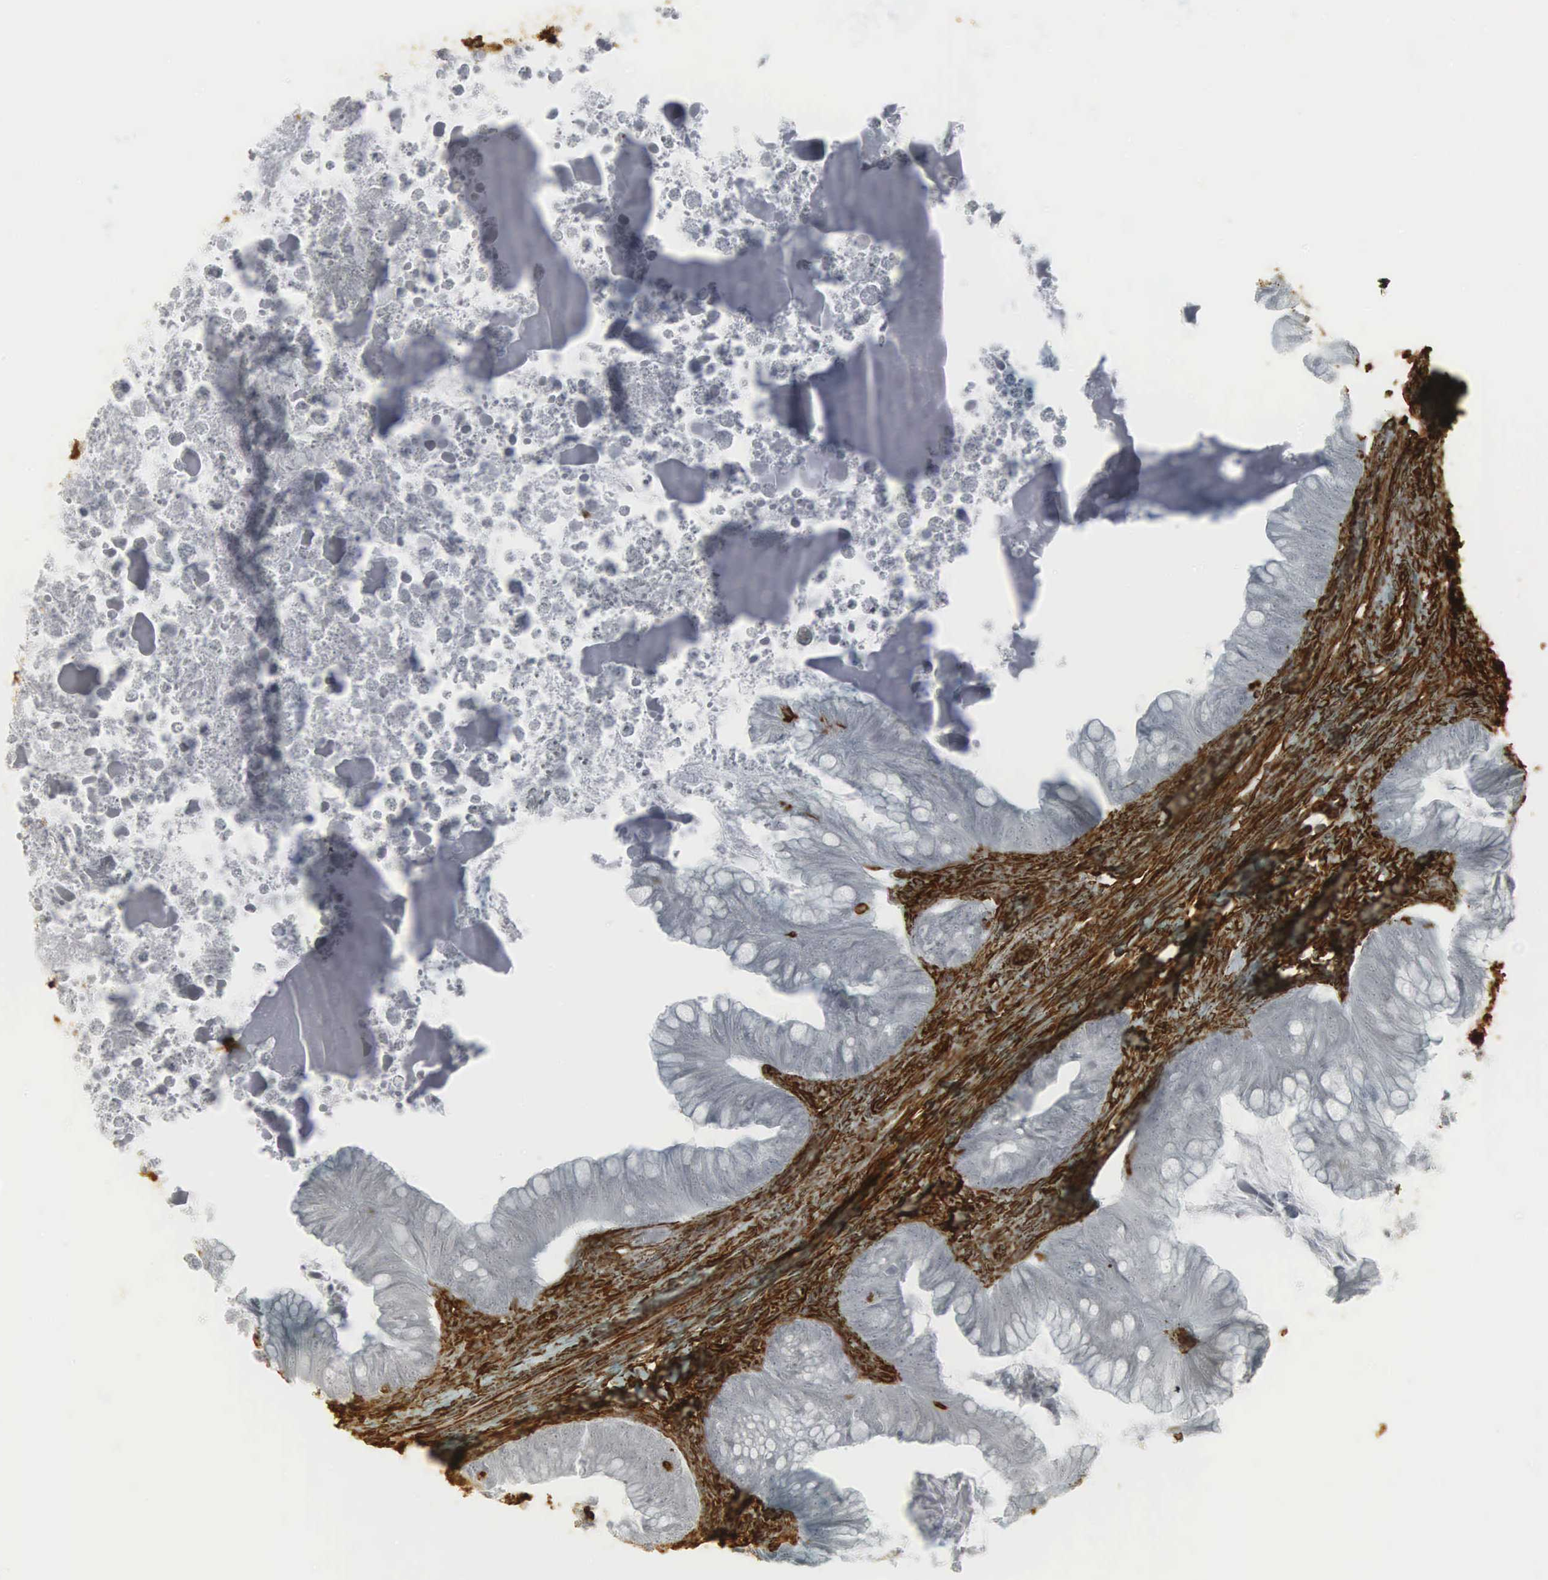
{"staining": {"intensity": "negative", "quantity": "none", "location": "none"}, "tissue": "ovarian cancer", "cell_type": "Tumor cells", "image_type": "cancer", "snomed": [{"axis": "morphology", "description": "Cystadenocarcinoma, mucinous, NOS"}, {"axis": "topography", "description": "Ovary"}], "caption": "Immunohistochemical staining of mucinous cystadenocarcinoma (ovarian) exhibits no significant positivity in tumor cells.", "gene": "VIM", "patient": {"sex": "female", "age": 57}}